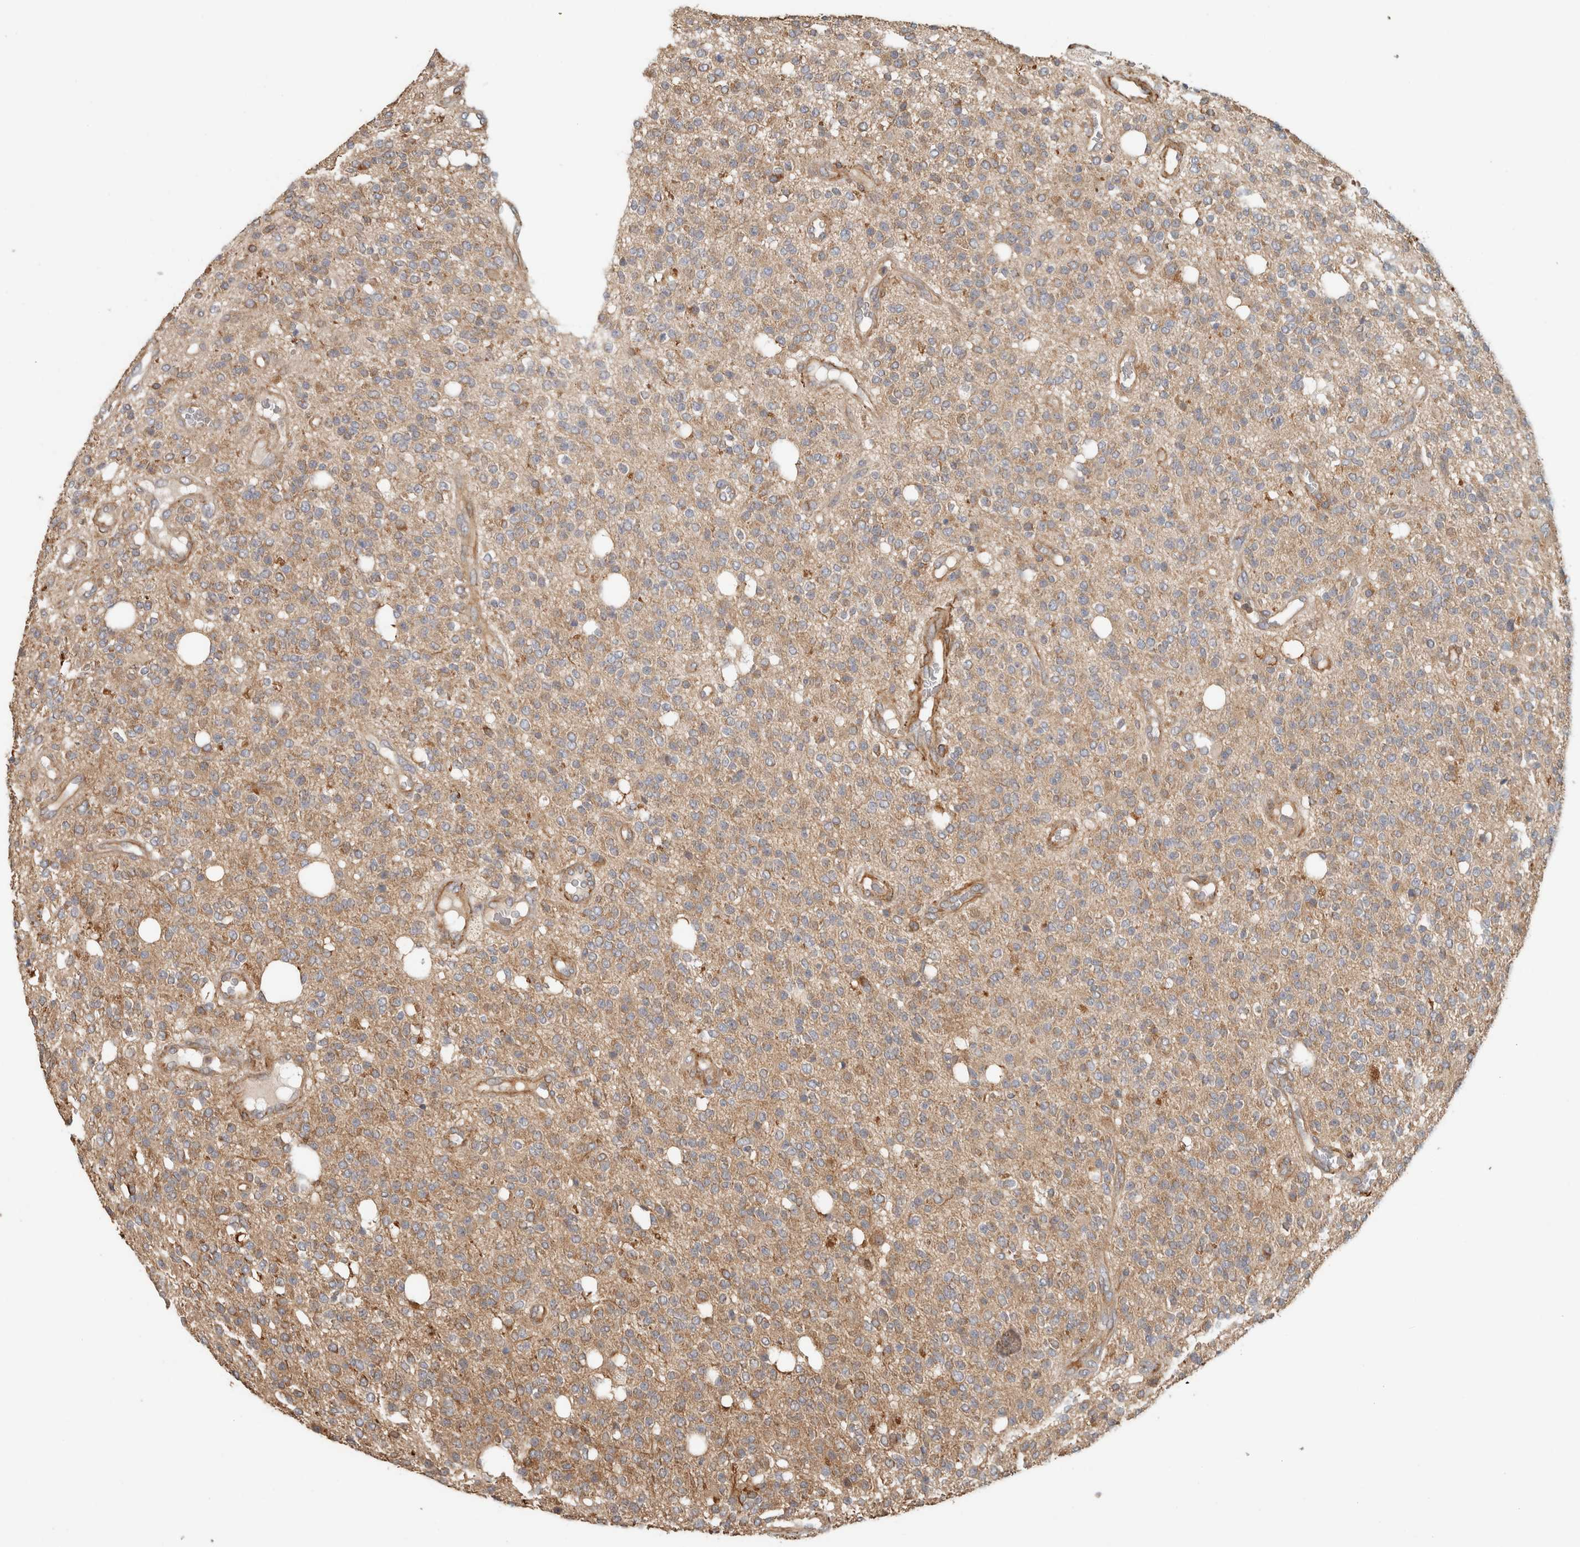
{"staining": {"intensity": "moderate", "quantity": "25%-75%", "location": "cytoplasmic/membranous"}, "tissue": "glioma", "cell_type": "Tumor cells", "image_type": "cancer", "snomed": [{"axis": "morphology", "description": "Glioma, malignant, High grade"}, {"axis": "topography", "description": "Brain"}], "caption": "Approximately 25%-75% of tumor cells in glioma reveal moderate cytoplasmic/membranous protein staining as visualized by brown immunohistochemical staining.", "gene": "SIPA1L2", "patient": {"sex": "male", "age": 34}}